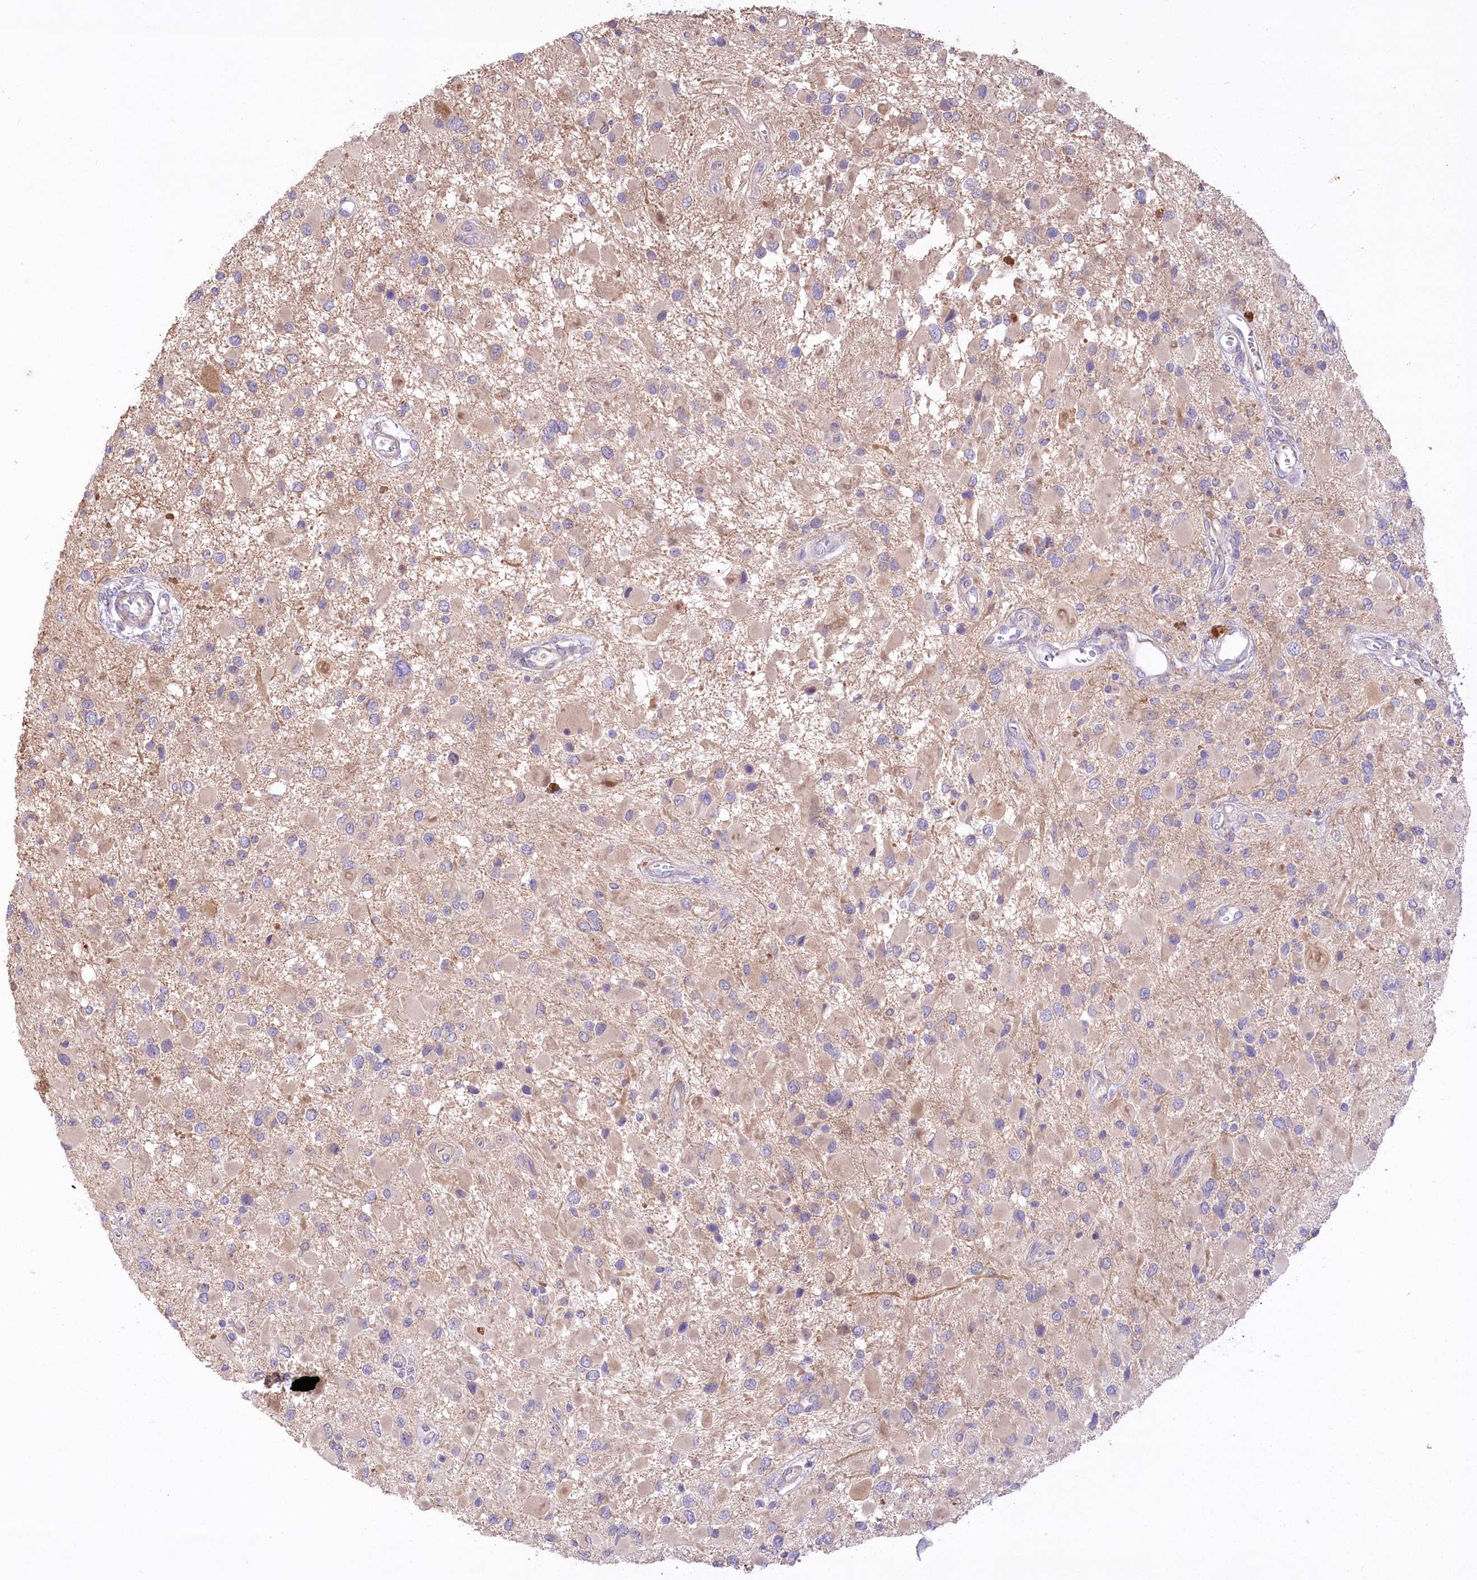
{"staining": {"intensity": "weak", "quantity": "<25%", "location": "cytoplasmic/membranous"}, "tissue": "glioma", "cell_type": "Tumor cells", "image_type": "cancer", "snomed": [{"axis": "morphology", "description": "Glioma, malignant, High grade"}, {"axis": "topography", "description": "Brain"}], "caption": "Immunohistochemistry (IHC) photomicrograph of neoplastic tissue: glioma stained with DAB (3,3'-diaminobenzidine) shows no significant protein positivity in tumor cells.", "gene": "PBLD", "patient": {"sex": "male", "age": 53}}